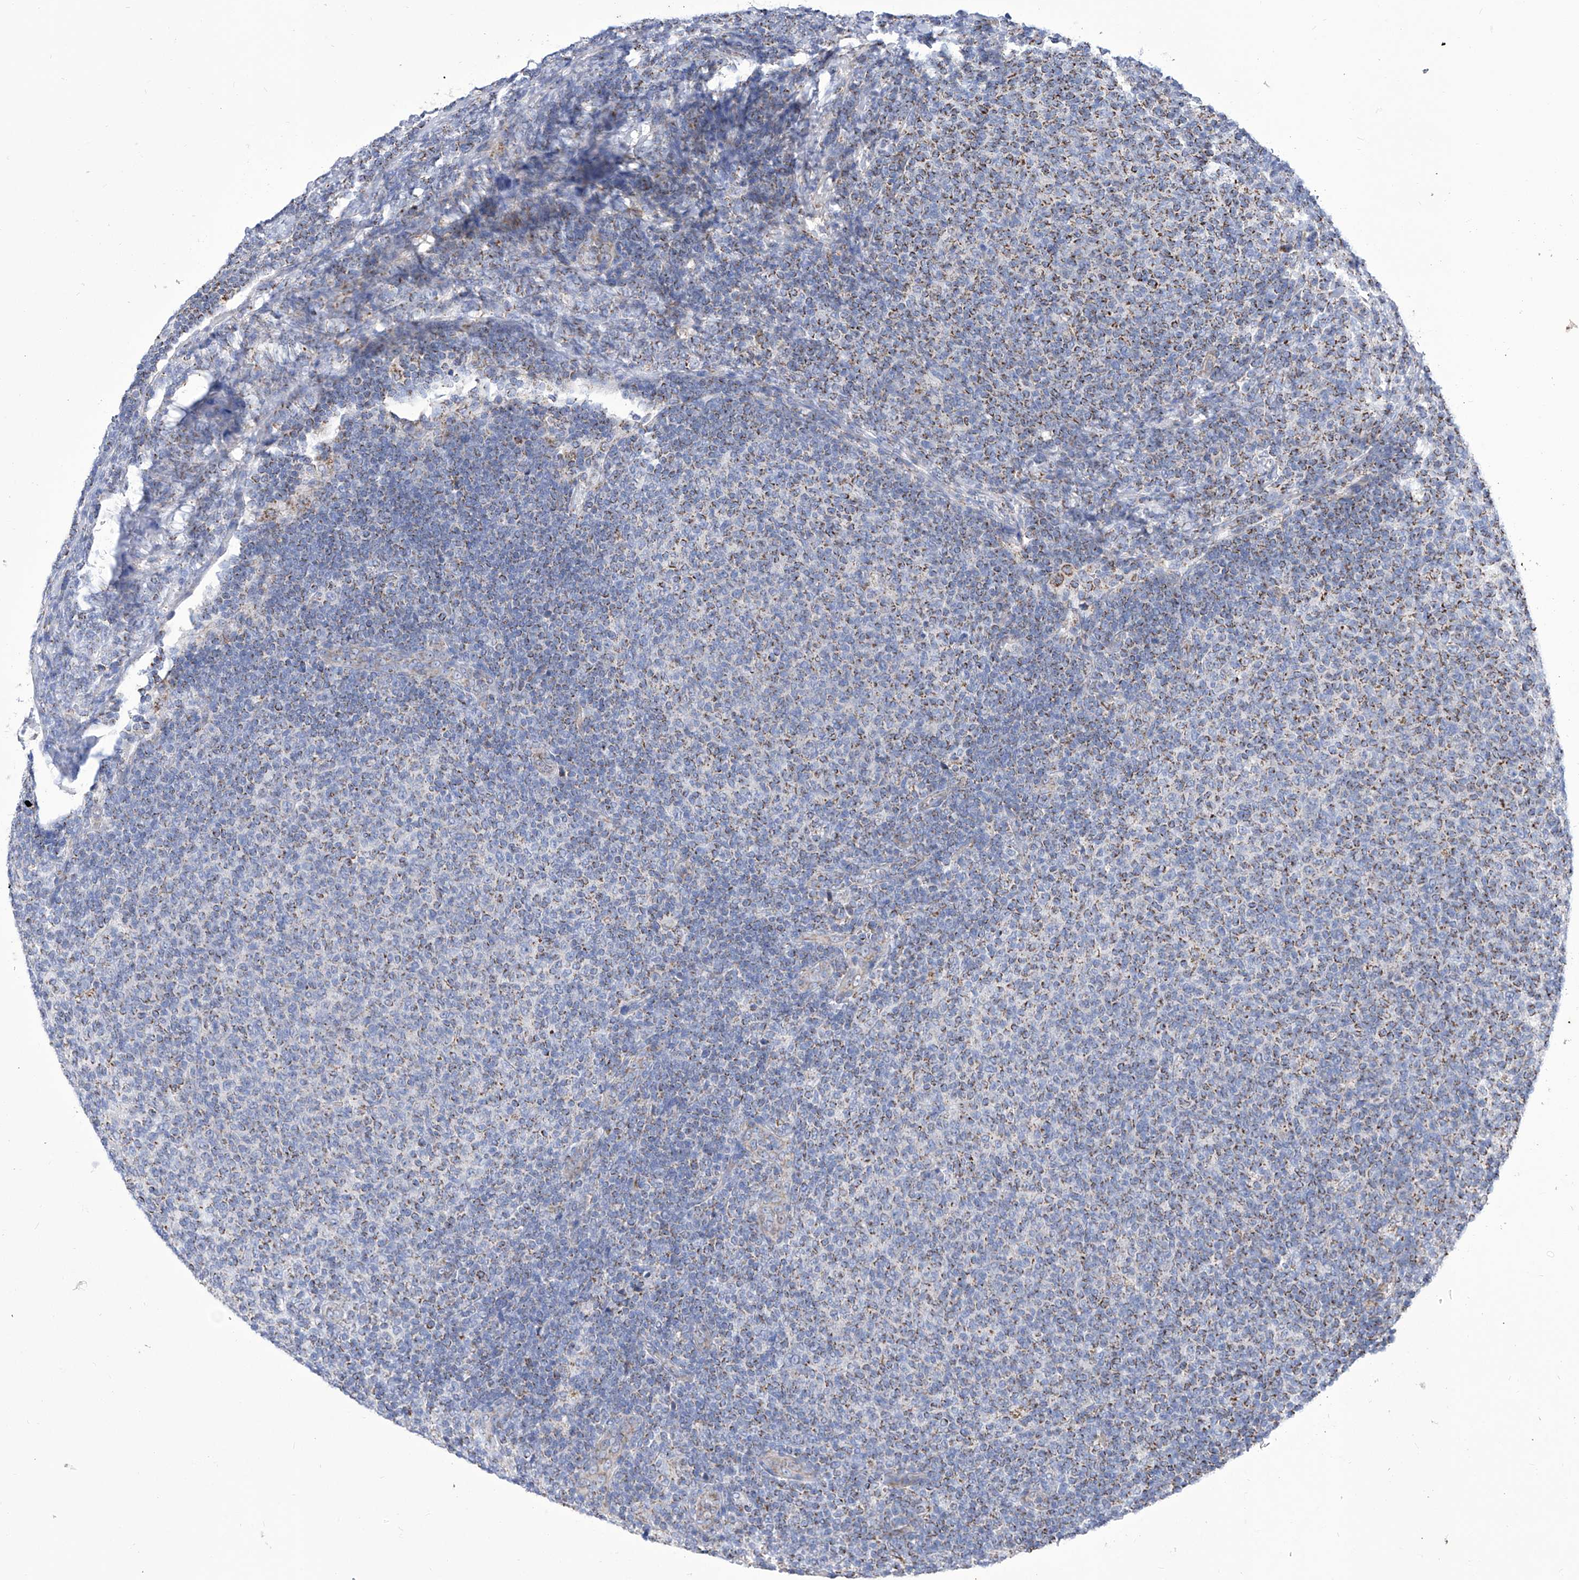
{"staining": {"intensity": "moderate", "quantity": "<25%", "location": "cytoplasmic/membranous"}, "tissue": "lymphoma", "cell_type": "Tumor cells", "image_type": "cancer", "snomed": [{"axis": "morphology", "description": "Malignant lymphoma, non-Hodgkin's type, Low grade"}, {"axis": "topography", "description": "Lymph node"}], "caption": "Immunohistochemical staining of malignant lymphoma, non-Hodgkin's type (low-grade) exhibits low levels of moderate cytoplasmic/membranous protein staining in about <25% of tumor cells.", "gene": "SRBD1", "patient": {"sex": "male", "age": 66}}